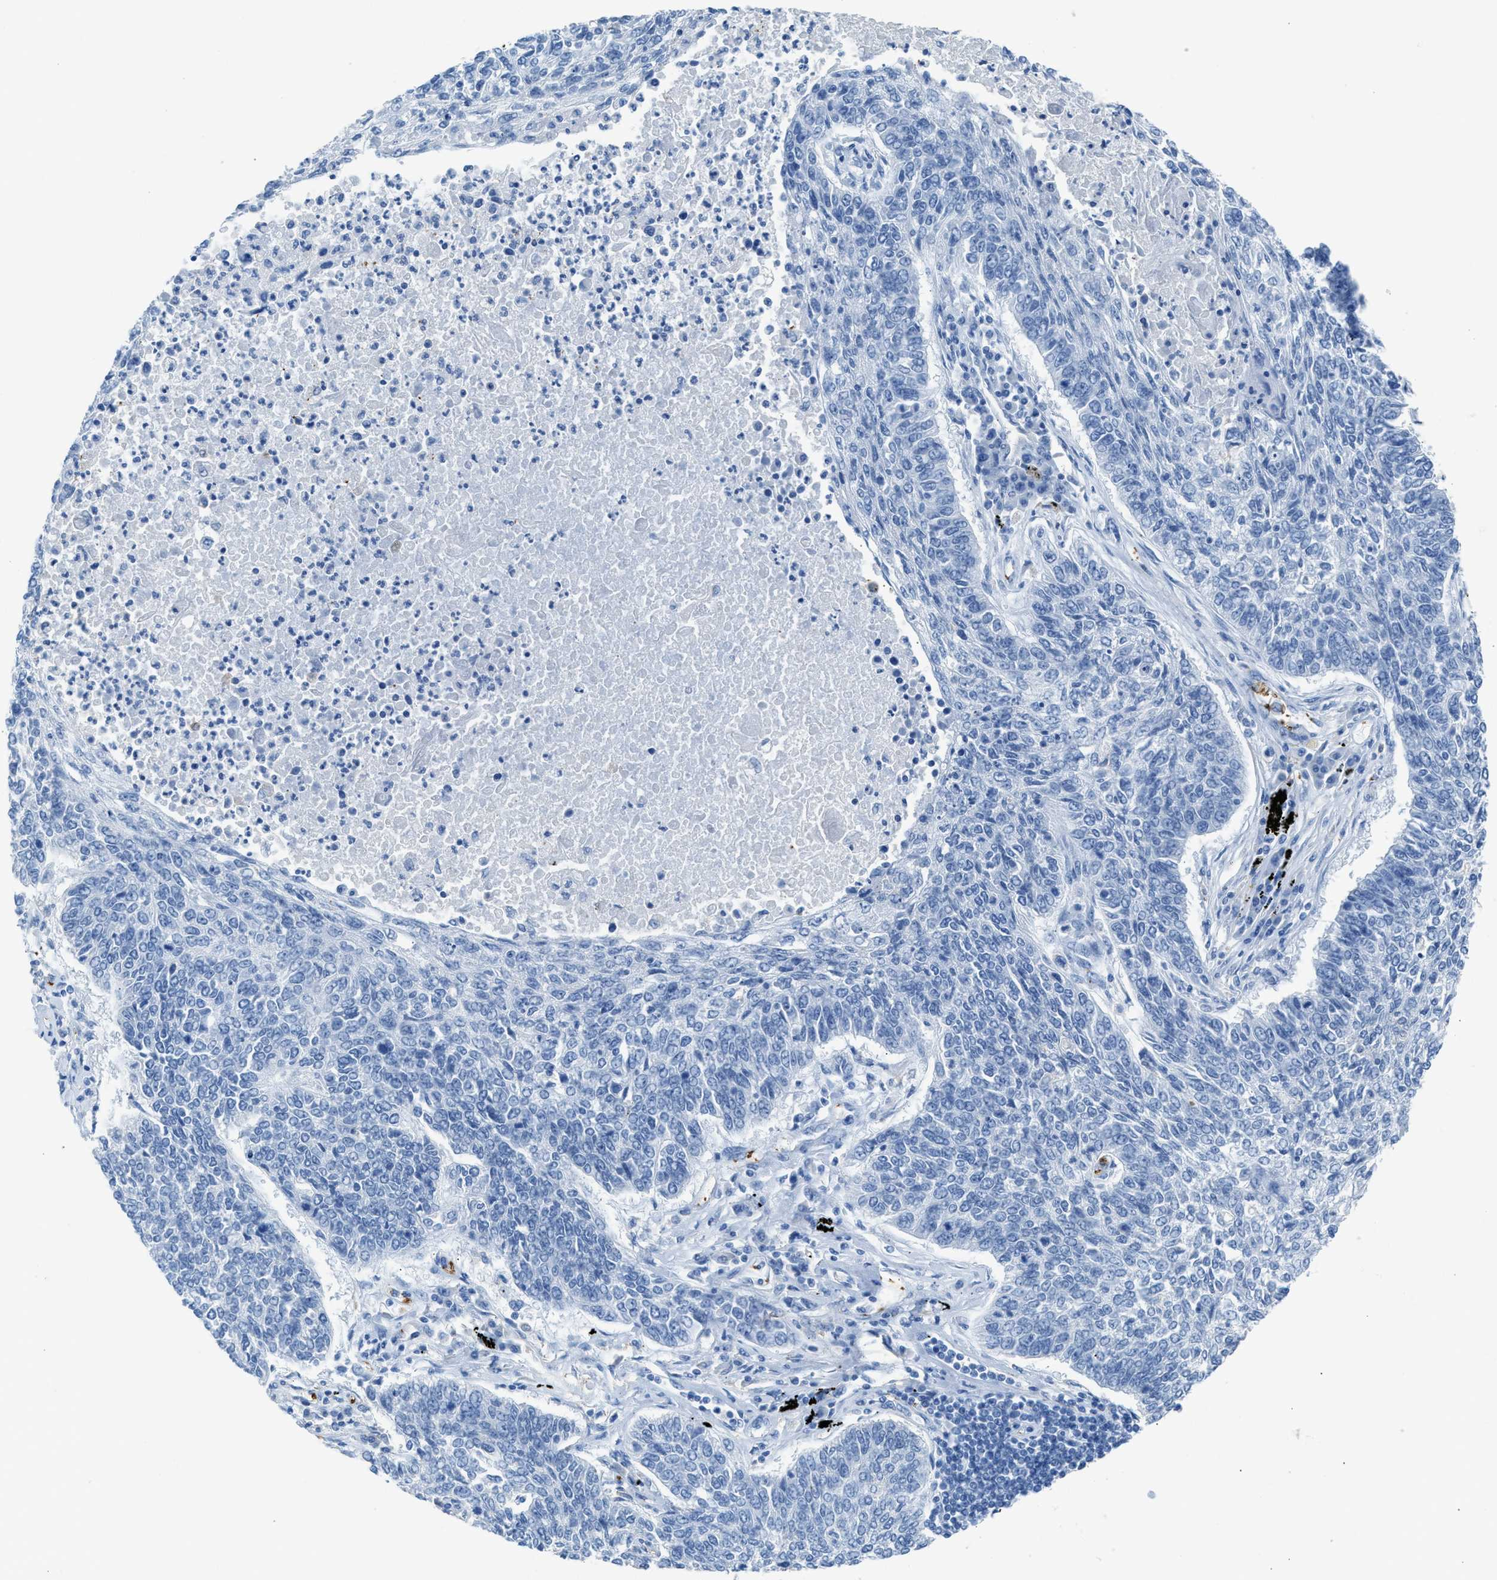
{"staining": {"intensity": "negative", "quantity": "none", "location": "none"}, "tissue": "lung cancer", "cell_type": "Tumor cells", "image_type": "cancer", "snomed": [{"axis": "morphology", "description": "Normal tissue, NOS"}, {"axis": "morphology", "description": "Squamous cell carcinoma, NOS"}, {"axis": "topography", "description": "Cartilage tissue"}, {"axis": "topography", "description": "Bronchus"}, {"axis": "topography", "description": "Lung"}], "caption": "A high-resolution photomicrograph shows immunohistochemistry staining of squamous cell carcinoma (lung), which exhibits no significant staining in tumor cells. (Immunohistochemistry, brightfield microscopy, high magnification).", "gene": "FAIM2", "patient": {"sex": "female", "age": 49}}